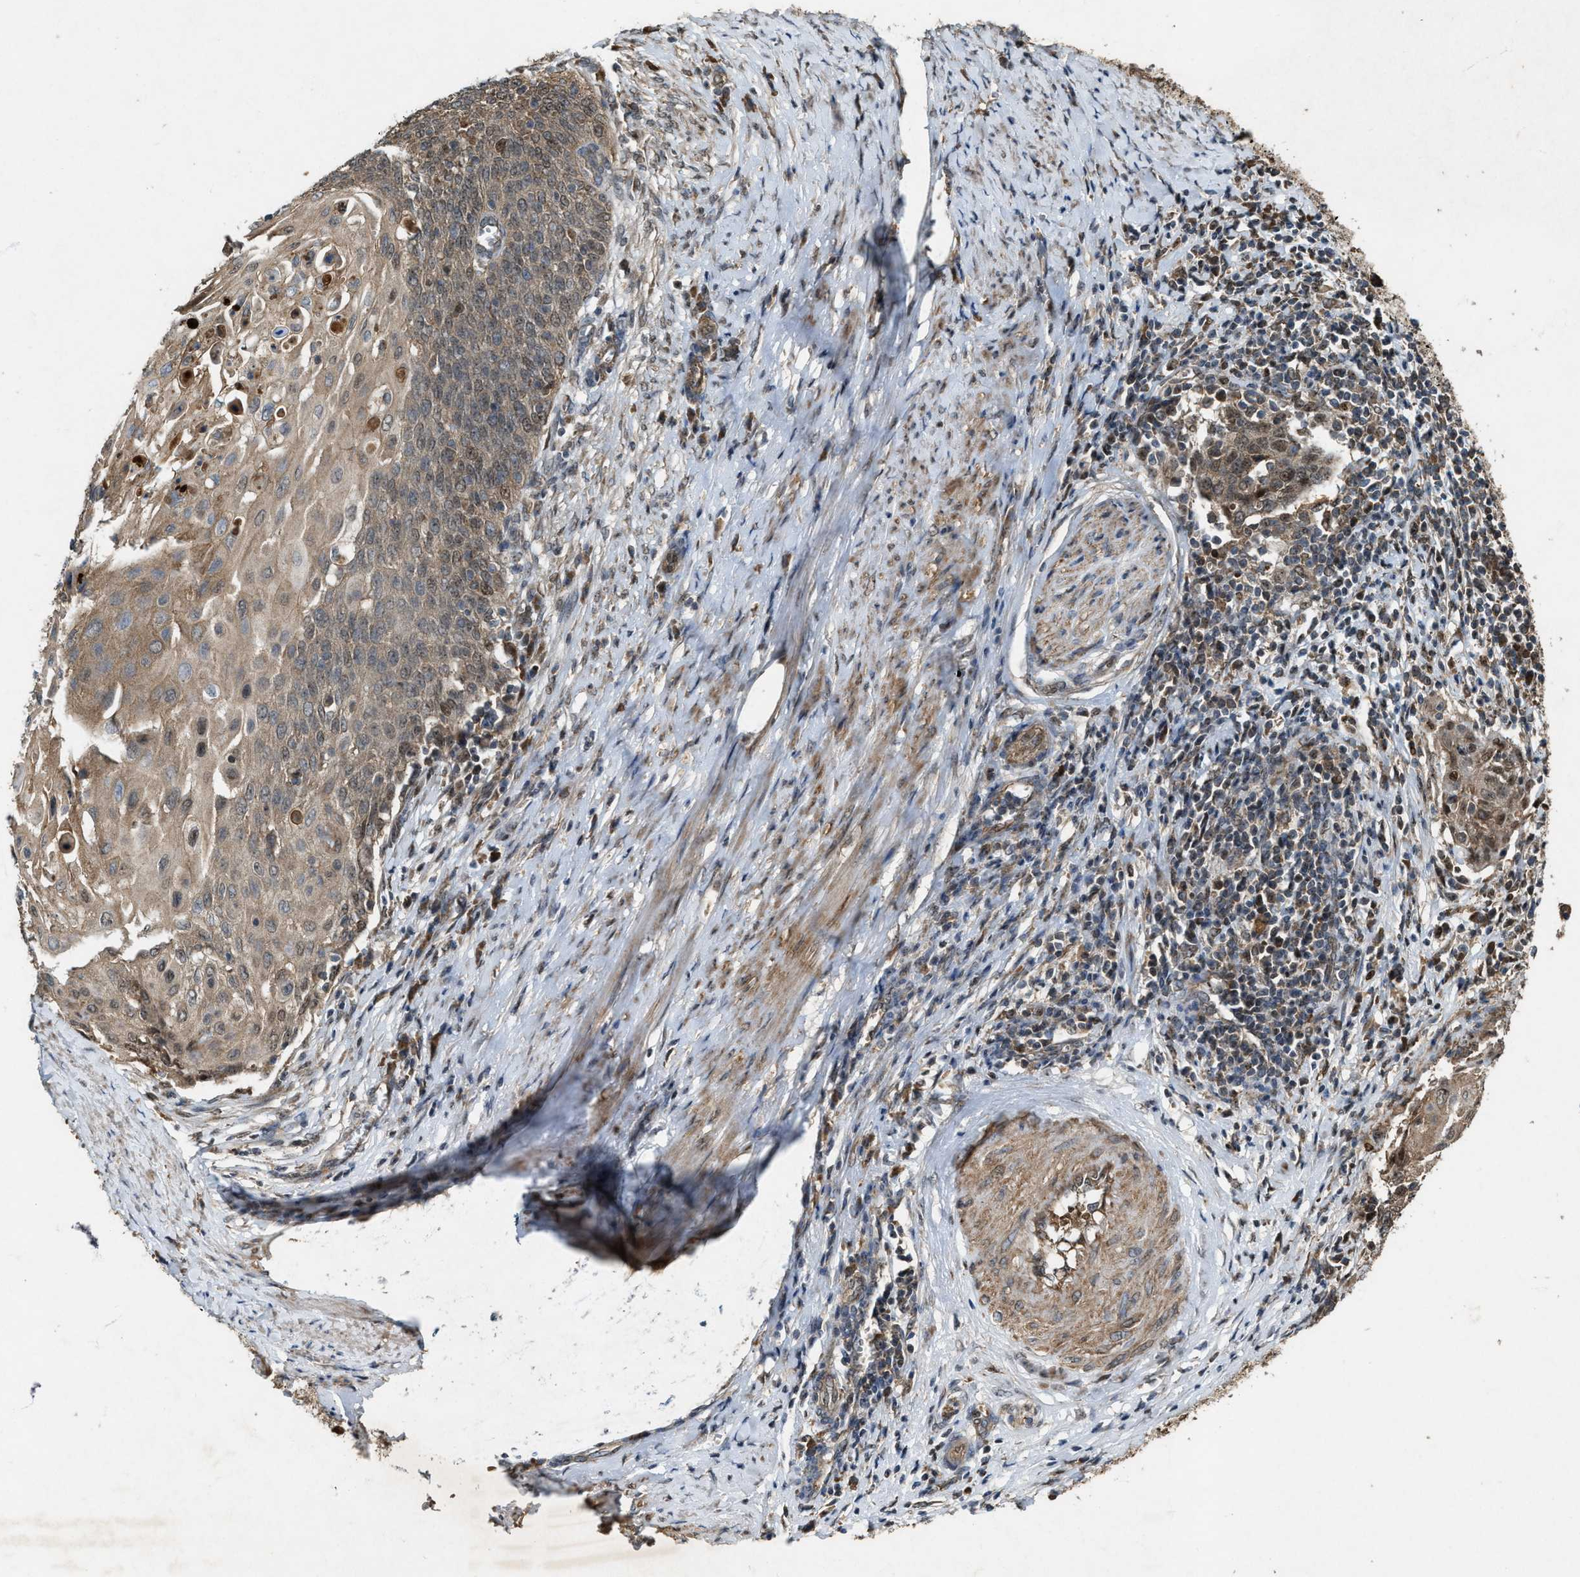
{"staining": {"intensity": "moderate", "quantity": ">75%", "location": "cytoplasmic/membranous"}, "tissue": "cervical cancer", "cell_type": "Tumor cells", "image_type": "cancer", "snomed": [{"axis": "morphology", "description": "Squamous cell carcinoma, NOS"}, {"axis": "topography", "description": "Cervix"}], "caption": "This image reveals IHC staining of squamous cell carcinoma (cervical), with medium moderate cytoplasmic/membranous expression in approximately >75% of tumor cells.", "gene": "PDP2", "patient": {"sex": "female", "age": 39}}